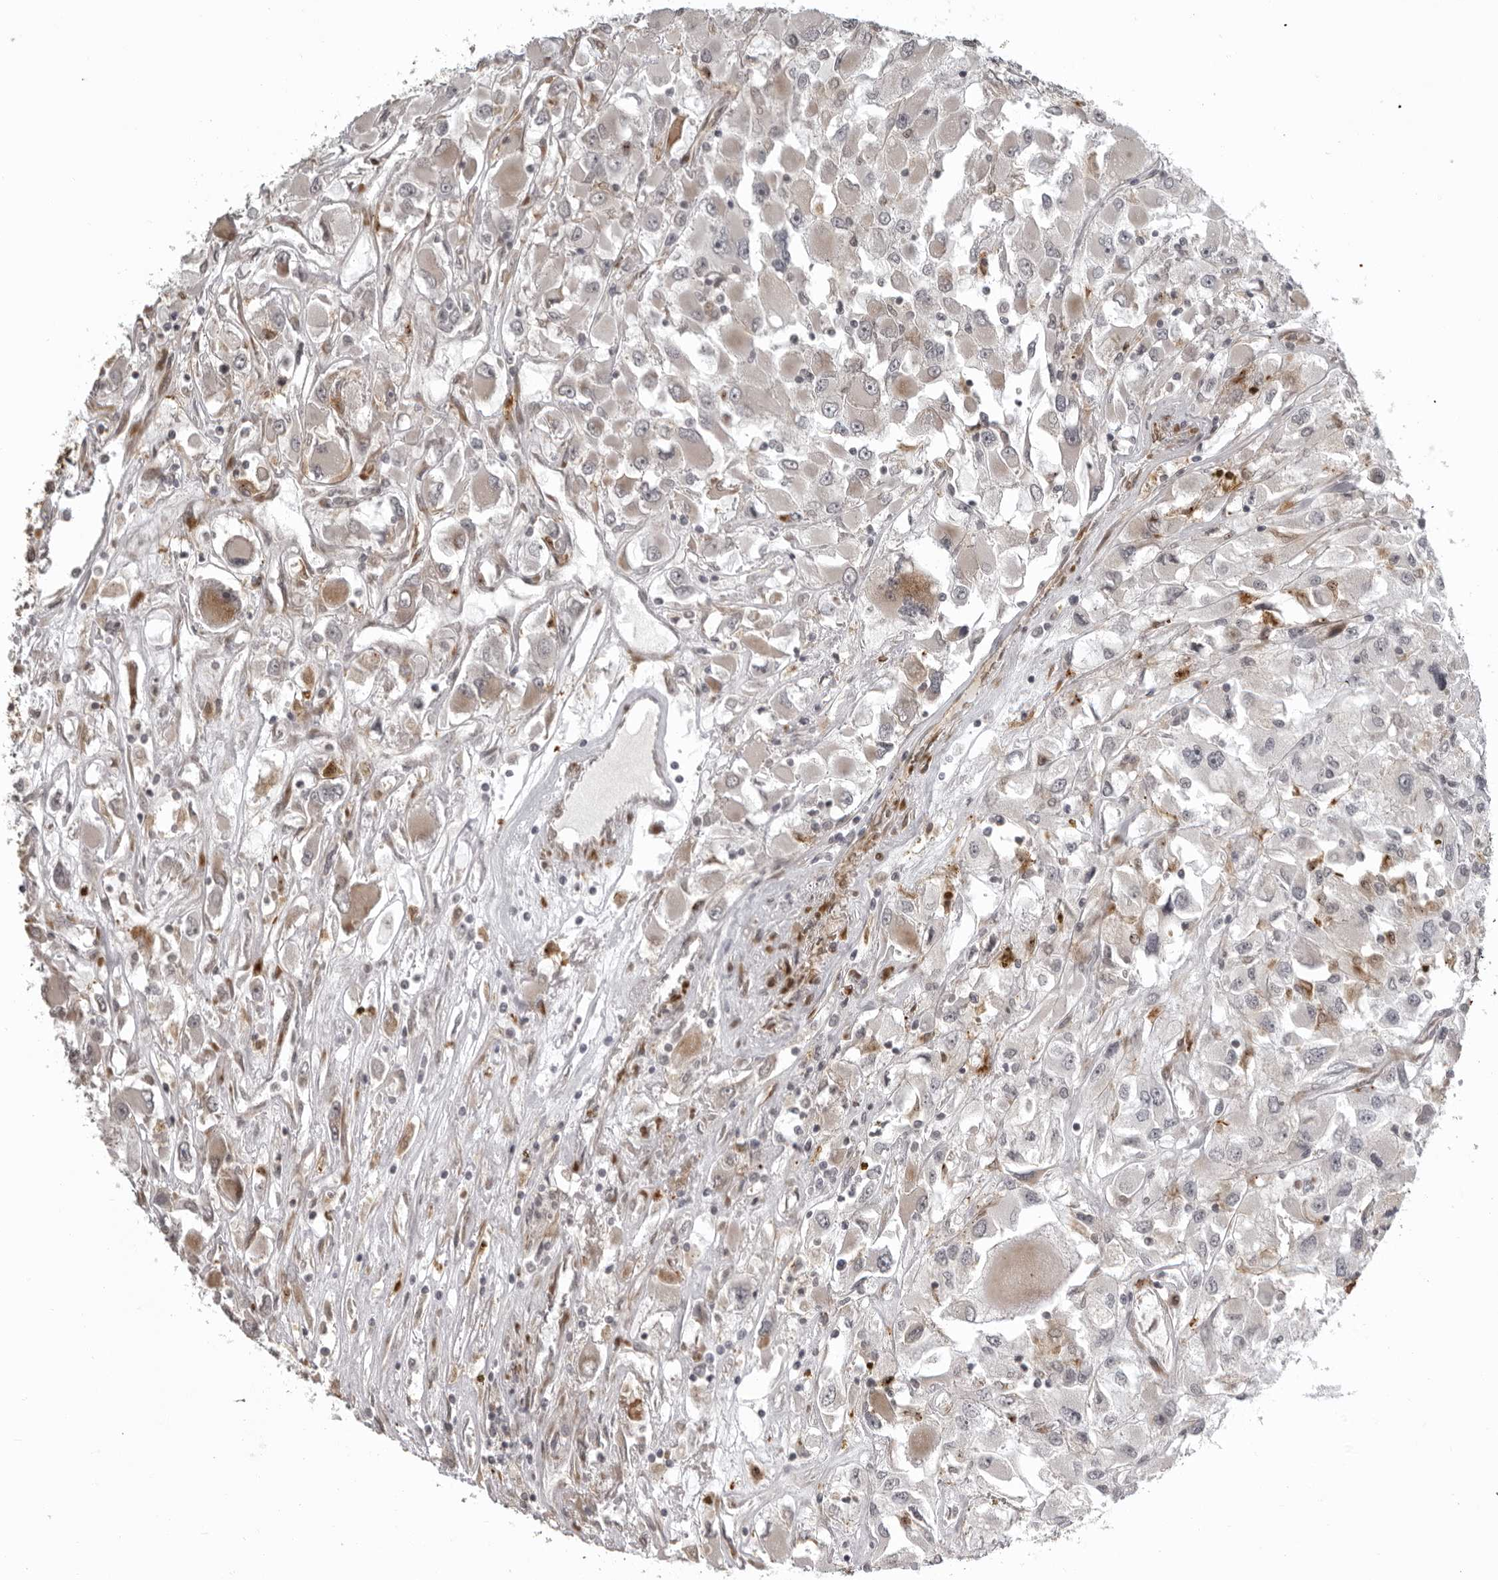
{"staining": {"intensity": "moderate", "quantity": "<25%", "location": "cytoplasmic/membranous"}, "tissue": "renal cancer", "cell_type": "Tumor cells", "image_type": "cancer", "snomed": [{"axis": "morphology", "description": "Adenocarcinoma, NOS"}, {"axis": "topography", "description": "Kidney"}], "caption": "This micrograph demonstrates renal cancer (adenocarcinoma) stained with IHC to label a protein in brown. The cytoplasmic/membranous of tumor cells show moderate positivity for the protein. Nuclei are counter-stained blue.", "gene": "THOP1", "patient": {"sex": "female", "age": 52}}